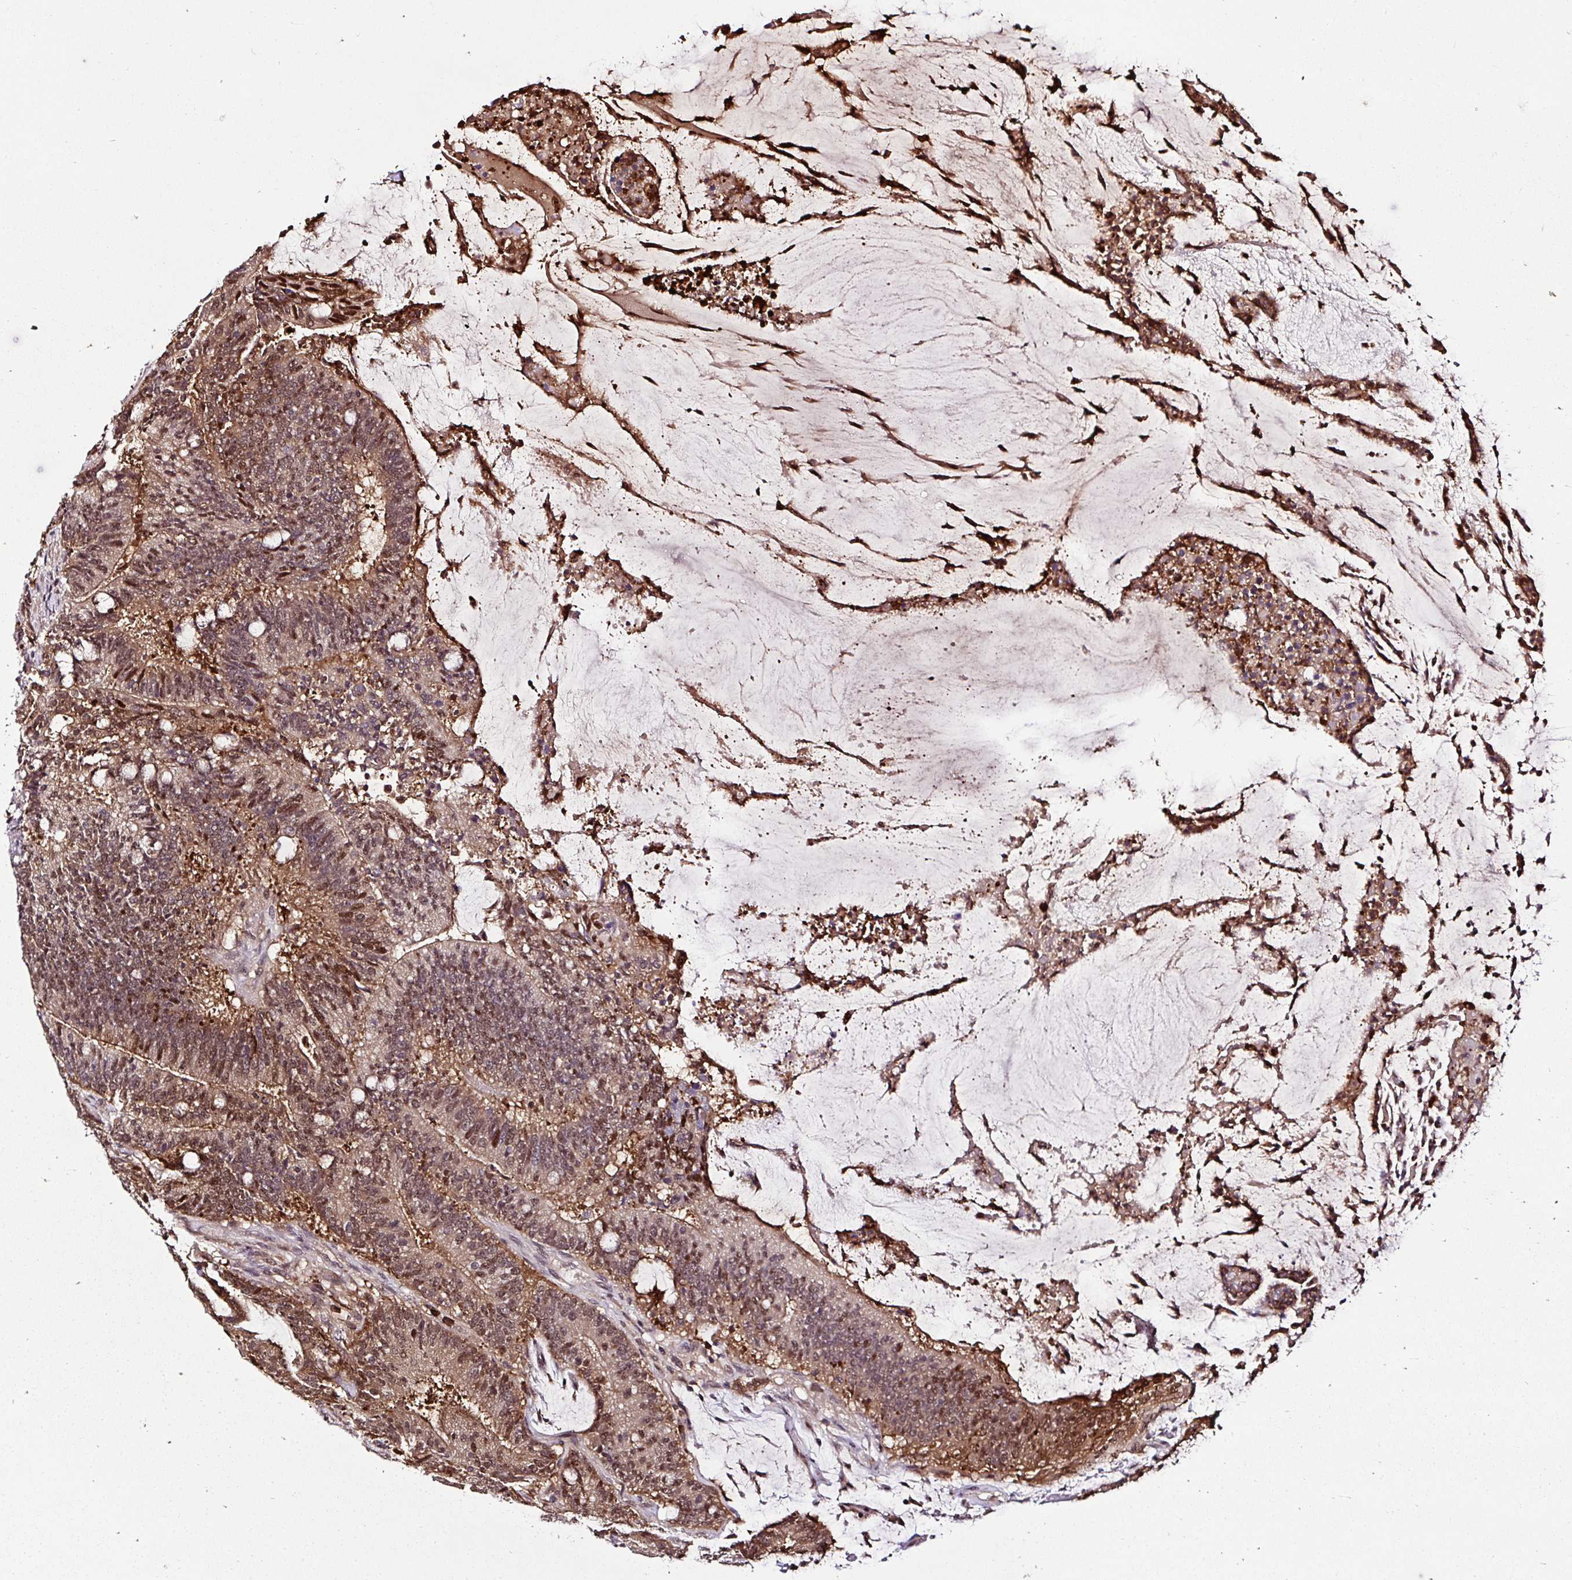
{"staining": {"intensity": "moderate", "quantity": ">75%", "location": "cytoplasmic/membranous,nuclear"}, "tissue": "colorectal cancer", "cell_type": "Tumor cells", "image_type": "cancer", "snomed": [{"axis": "morphology", "description": "Adenocarcinoma, NOS"}, {"axis": "topography", "description": "Colon"}], "caption": "IHC of human colorectal cancer exhibits medium levels of moderate cytoplasmic/membranous and nuclear expression in about >75% of tumor cells. (IHC, brightfield microscopy, high magnification).", "gene": "PIN4", "patient": {"sex": "female", "age": 43}}